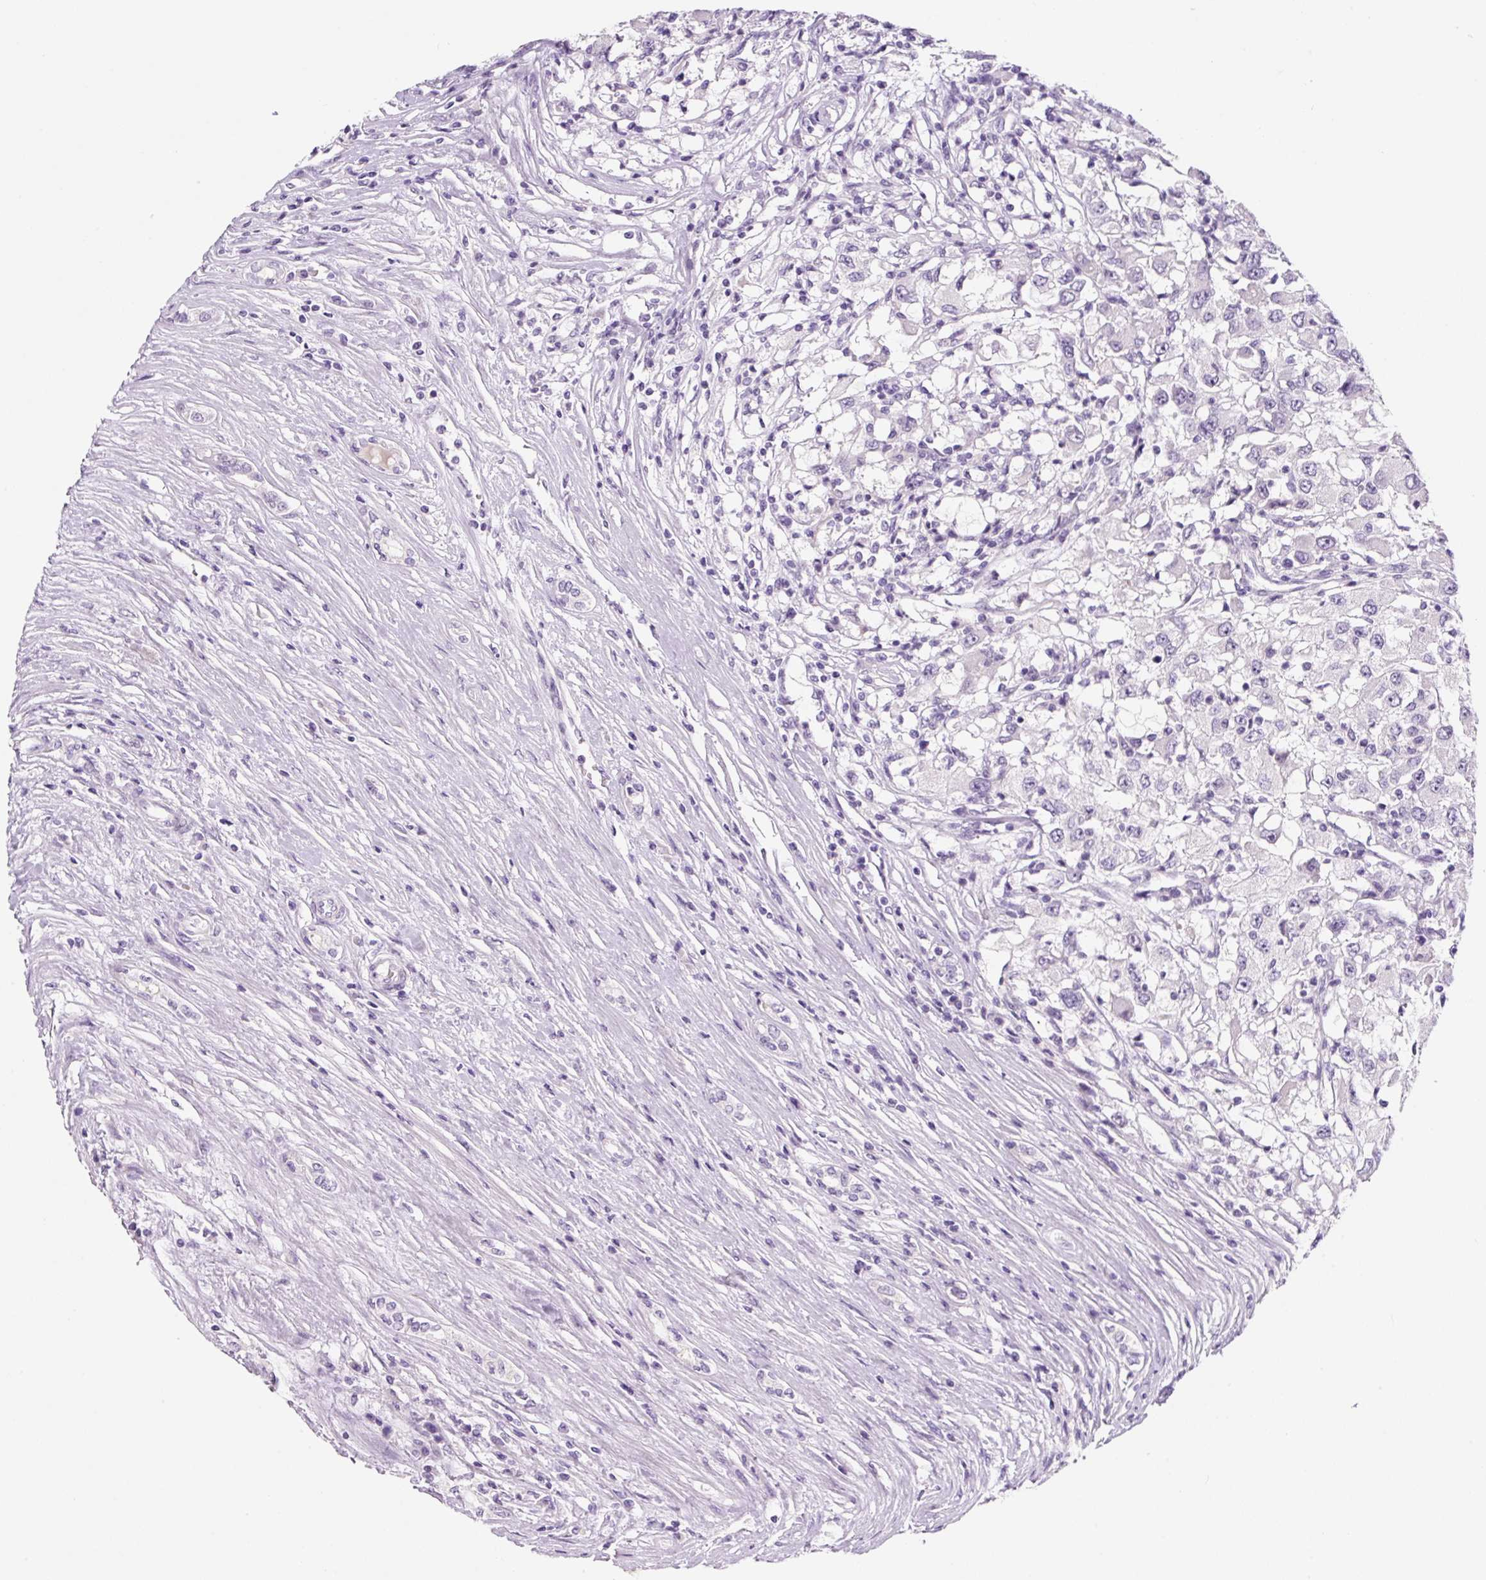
{"staining": {"intensity": "negative", "quantity": "none", "location": "none"}, "tissue": "renal cancer", "cell_type": "Tumor cells", "image_type": "cancer", "snomed": [{"axis": "morphology", "description": "Adenocarcinoma, NOS"}, {"axis": "topography", "description": "Kidney"}], "caption": "An IHC histopathology image of renal adenocarcinoma is shown. There is no staining in tumor cells of renal adenocarcinoma.", "gene": "SYP", "patient": {"sex": "female", "age": 67}}